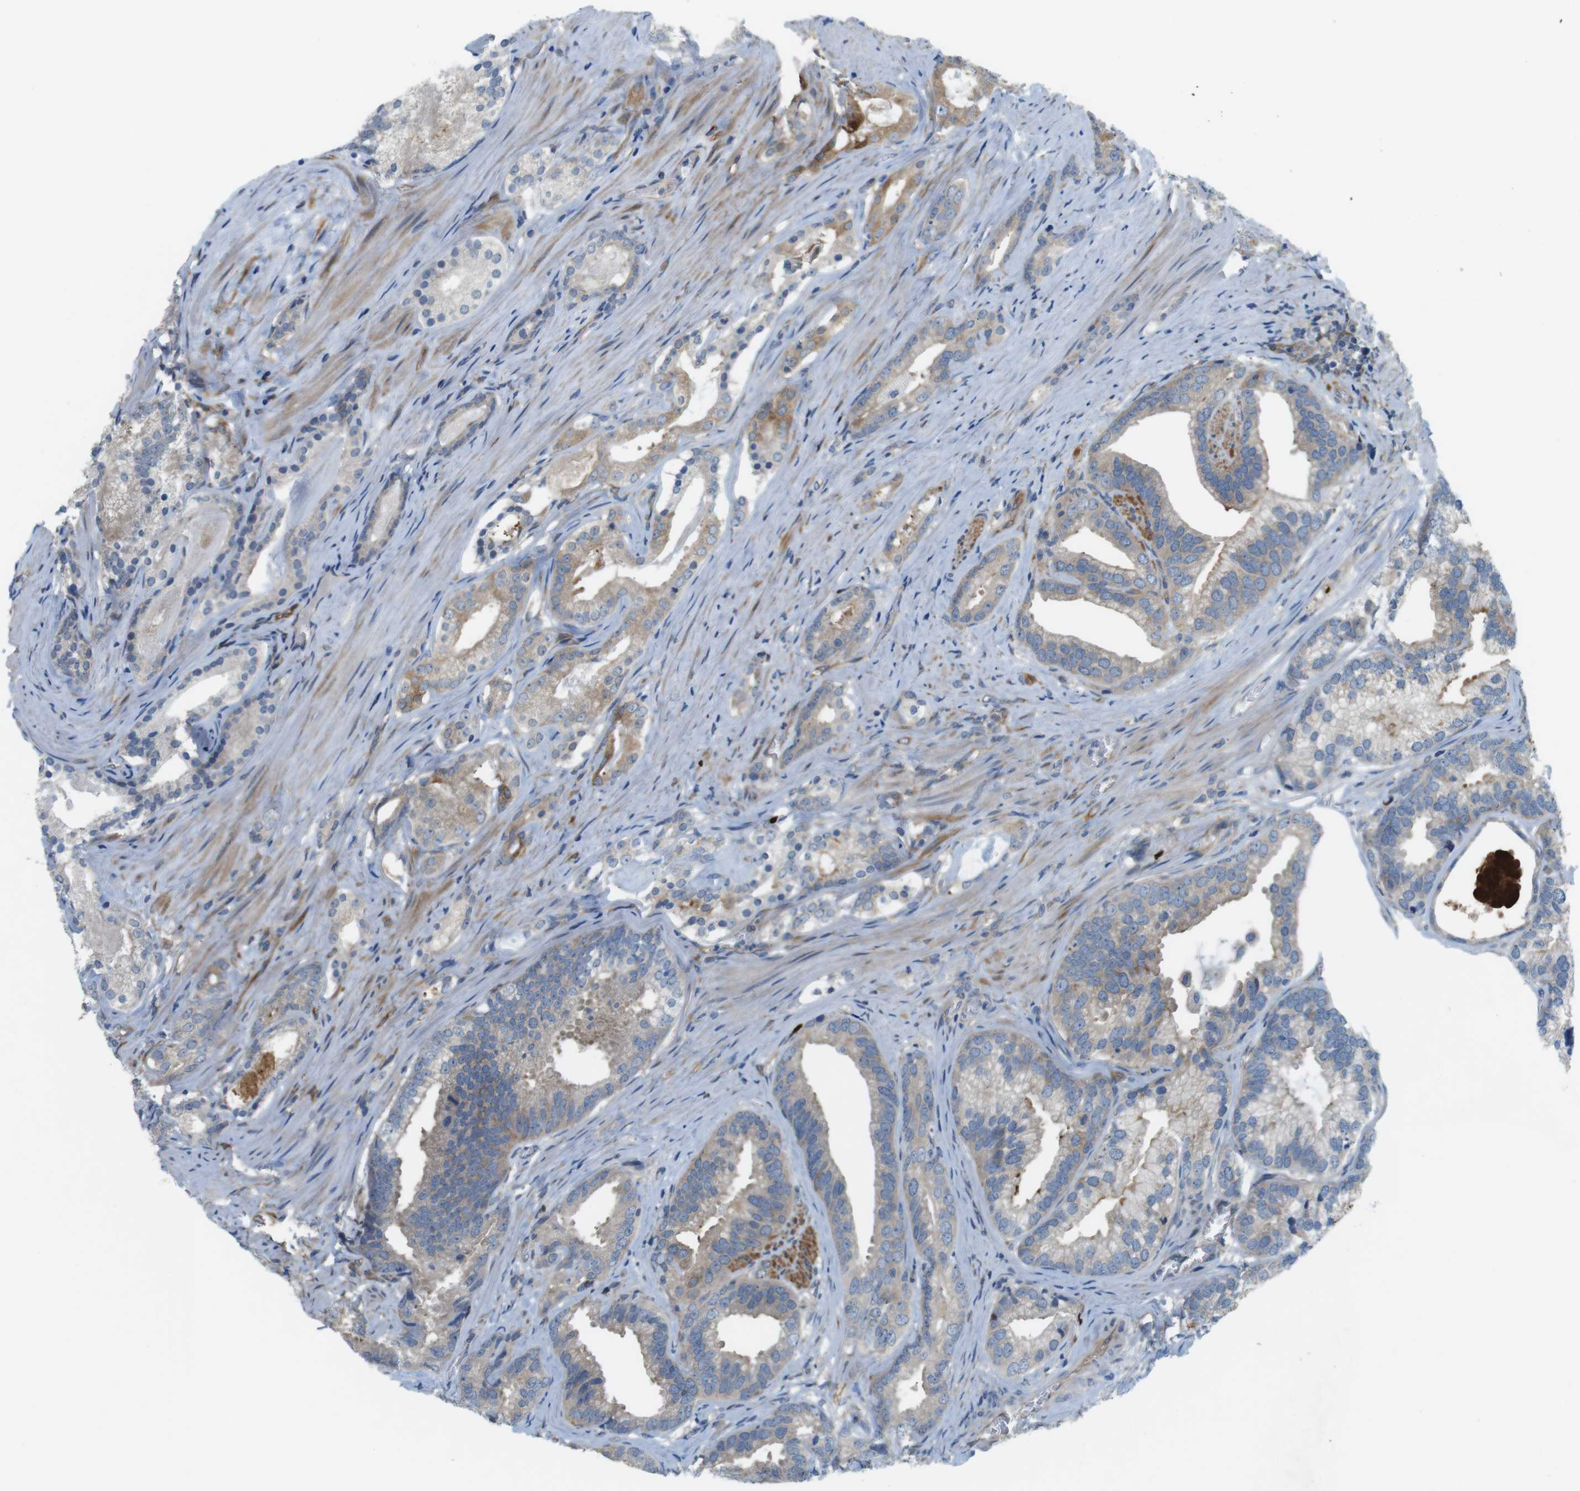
{"staining": {"intensity": "moderate", "quantity": "<25%", "location": "cytoplasmic/membranous"}, "tissue": "prostate cancer", "cell_type": "Tumor cells", "image_type": "cancer", "snomed": [{"axis": "morphology", "description": "Adenocarcinoma, Low grade"}, {"axis": "topography", "description": "Prostate"}], "caption": "Protein staining displays moderate cytoplasmic/membranous staining in about <25% of tumor cells in prostate cancer. The staining was performed using DAB to visualize the protein expression in brown, while the nuclei were stained in blue with hematoxylin (Magnification: 20x).", "gene": "DCLK1", "patient": {"sex": "male", "age": 59}}